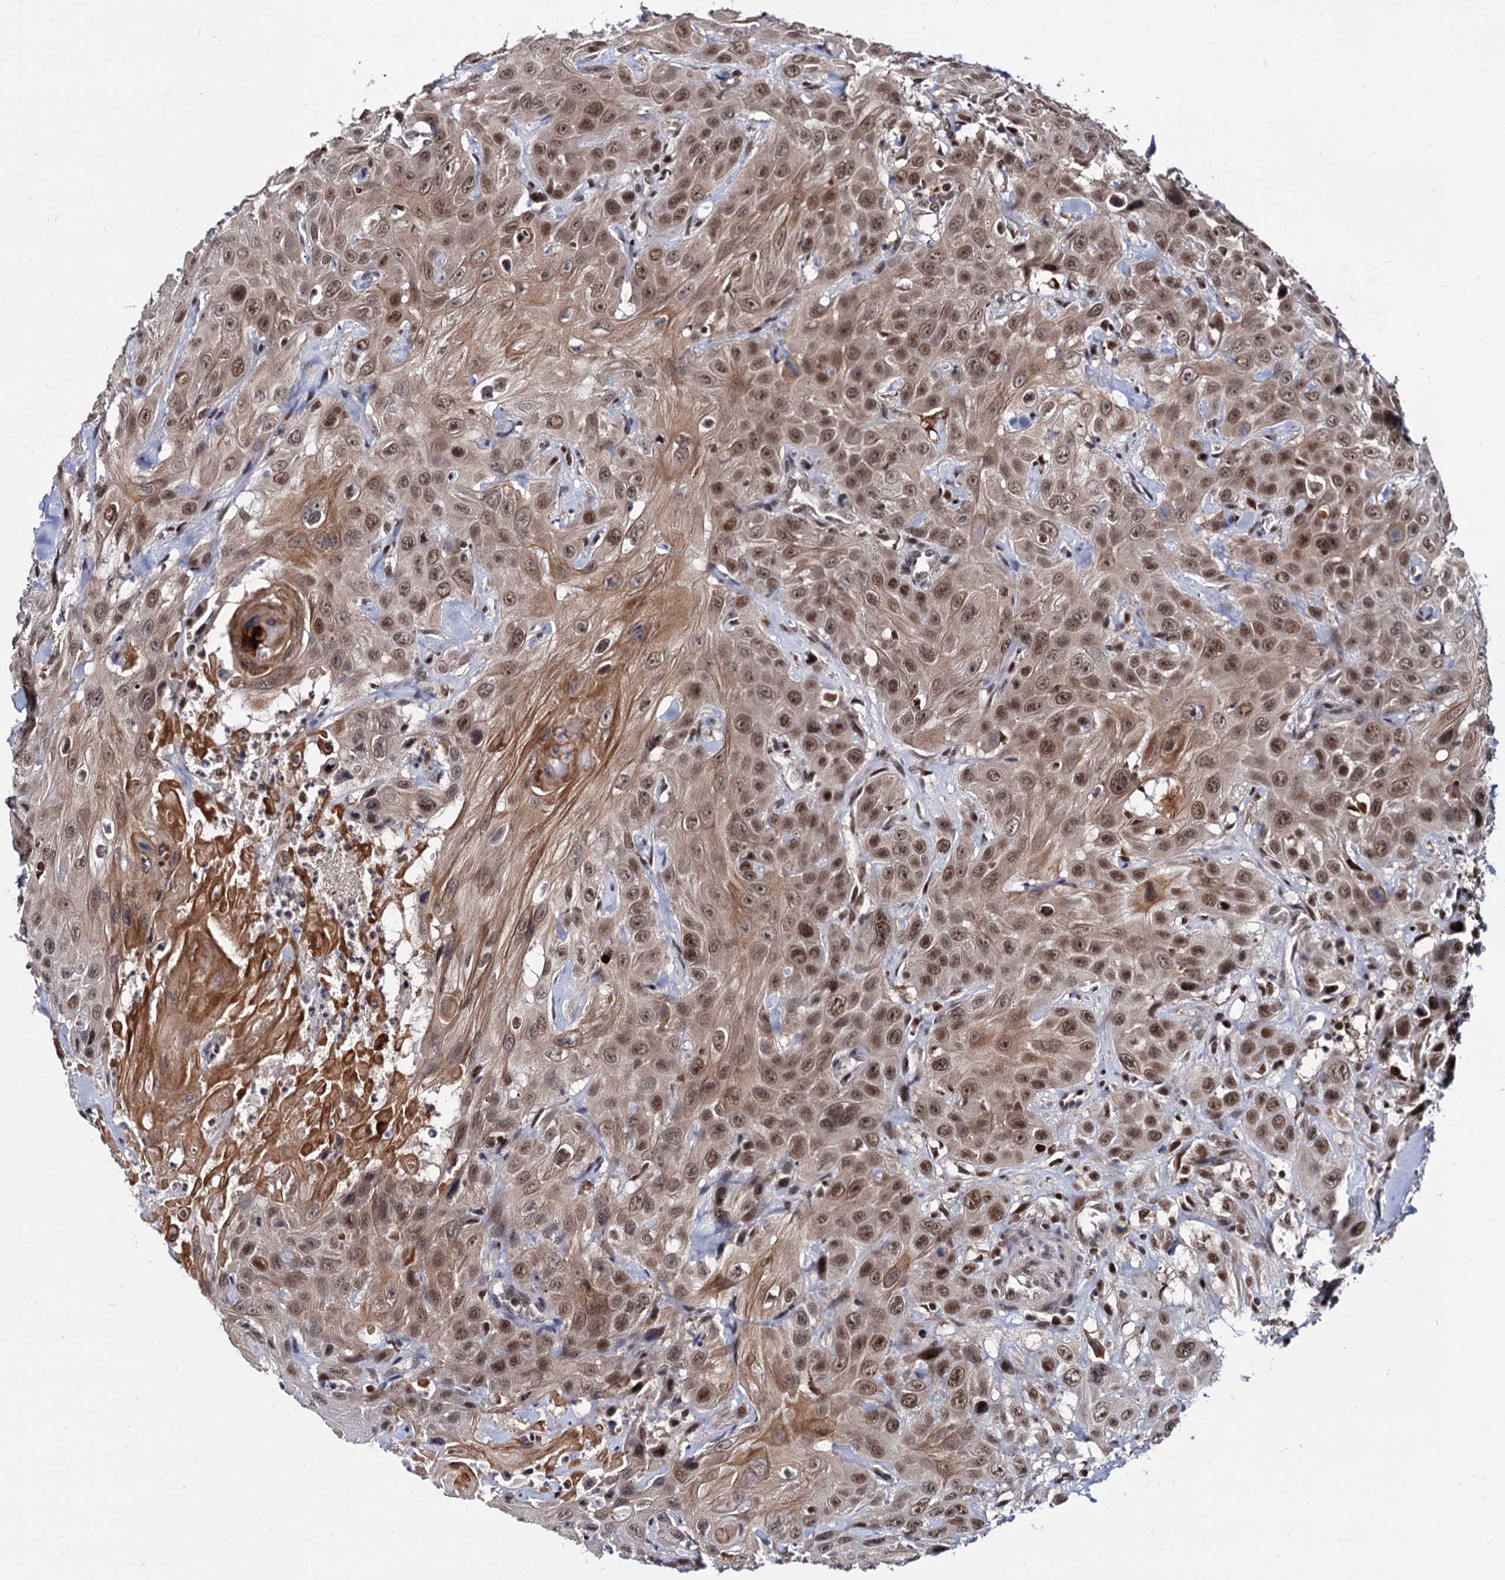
{"staining": {"intensity": "moderate", "quantity": ">75%", "location": "cytoplasmic/membranous,nuclear"}, "tissue": "head and neck cancer", "cell_type": "Tumor cells", "image_type": "cancer", "snomed": [{"axis": "morphology", "description": "Squamous cell carcinoma, NOS"}, {"axis": "topography", "description": "Head-Neck"}], "caption": "A high-resolution micrograph shows immunohistochemistry (IHC) staining of head and neck squamous cell carcinoma, which demonstrates moderate cytoplasmic/membranous and nuclear positivity in approximately >75% of tumor cells. The staining is performed using DAB brown chromogen to label protein expression. The nuclei are counter-stained blue using hematoxylin.", "gene": "RNASEH2B", "patient": {"sex": "male", "age": 81}}